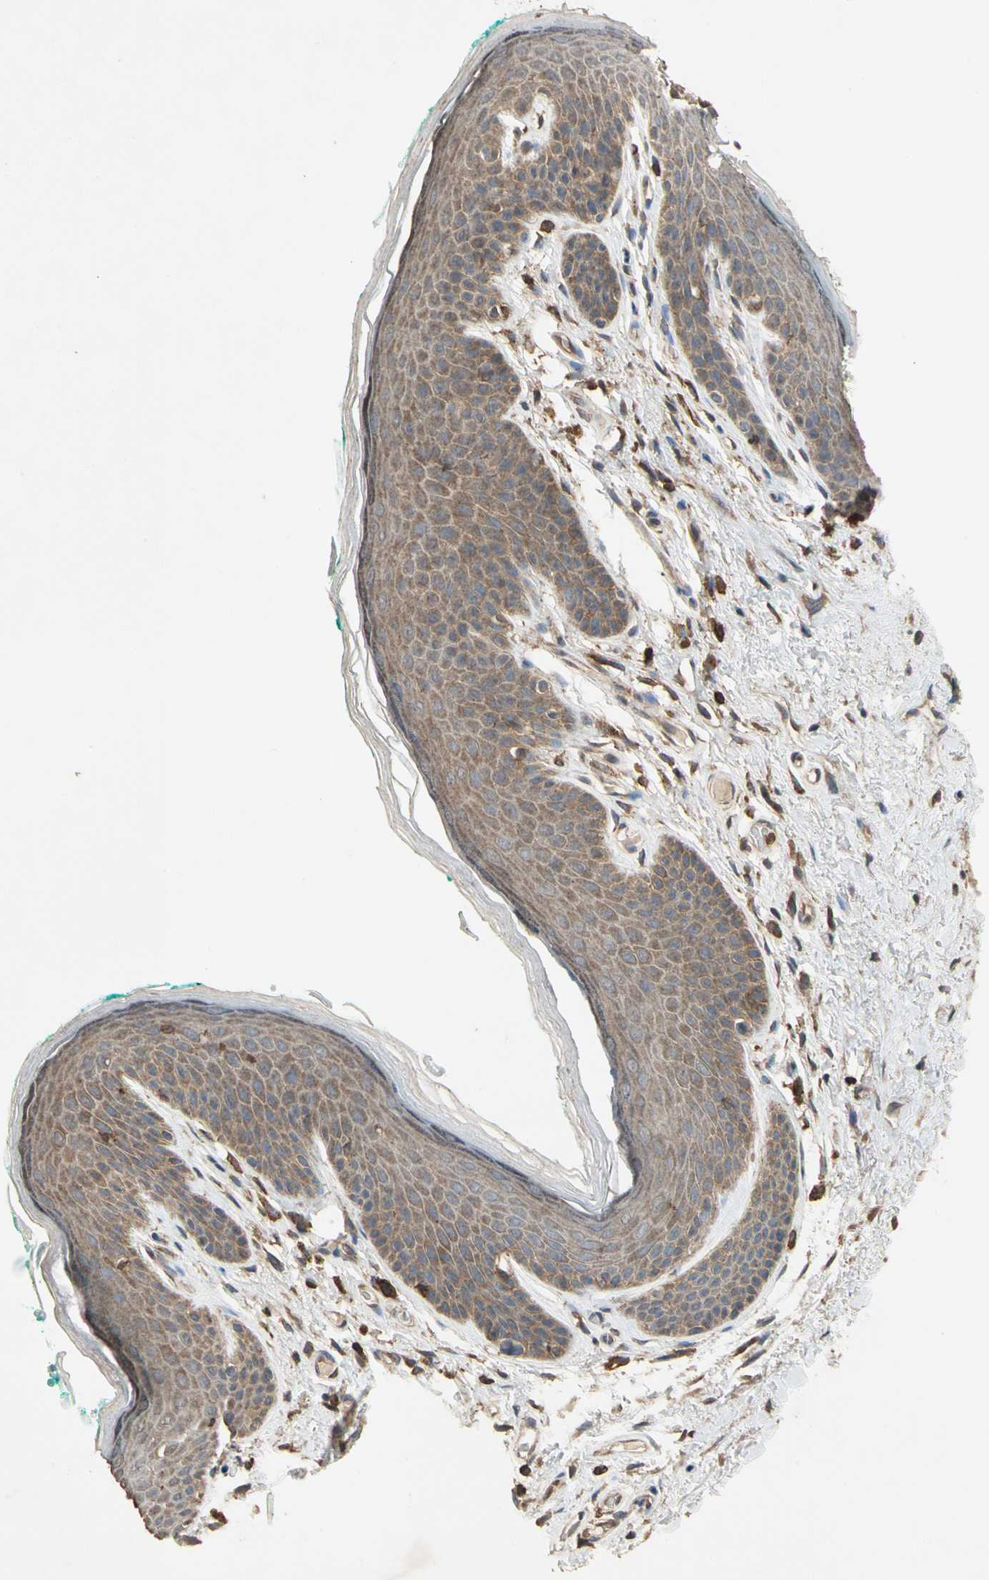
{"staining": {"intensity": "weak", "quantity": "25%-75%", "location": "cytoplasmic/membranous"}, "tissue": "skin", "cell_type": "Epidermal cells", "image_type": "normal", "snomed": [{"axis": "morphology", "description": "Normal tissue, NOS"}, {"axis": "topography", "description": "Anal"}], "caption": "Epidermal cells display low levels of weak cytoplasmic/membranous positivity in about 25%-75% of cells in benign skin.", "gene": "MAP3K10", "patient": {"sex": "male", "age": 74}}